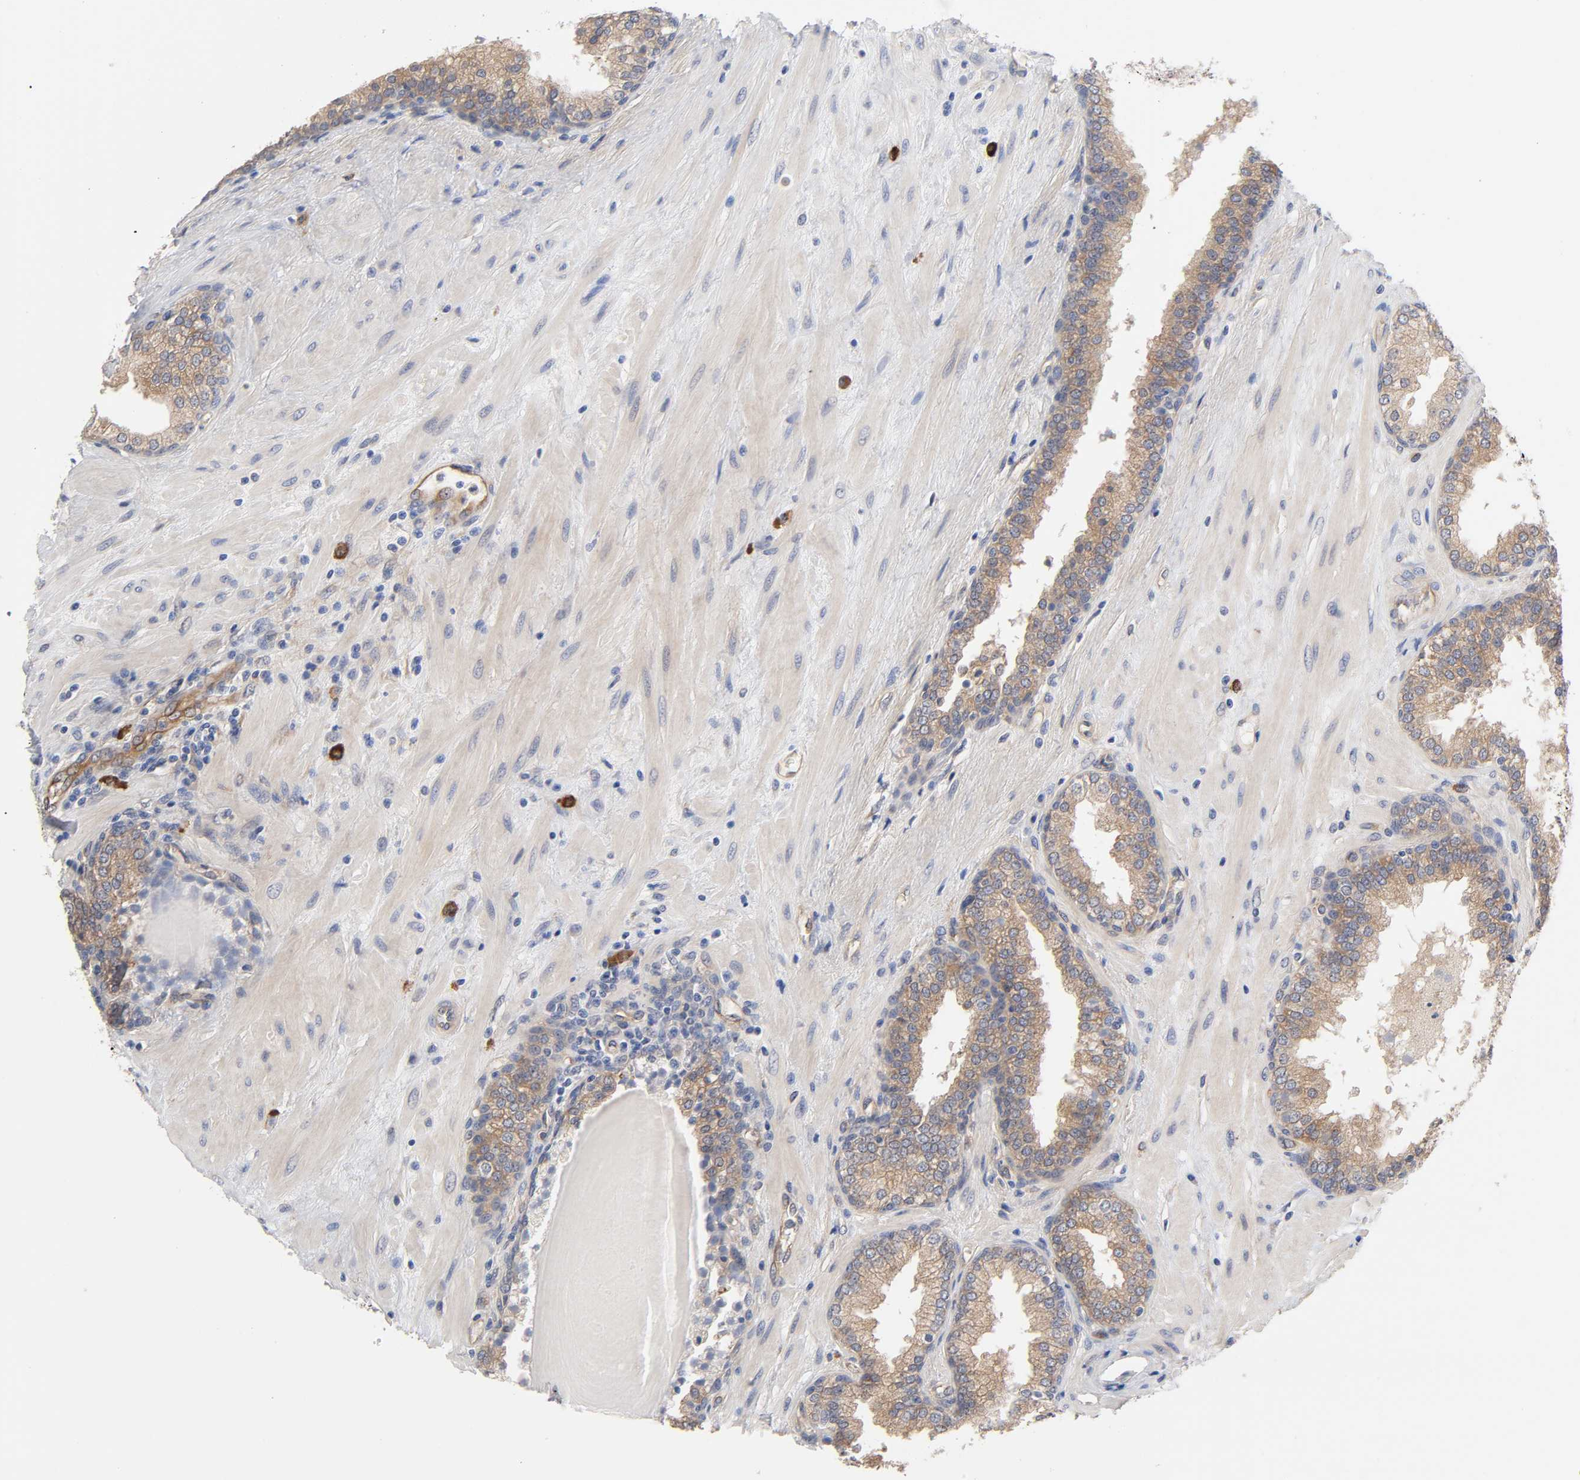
{"staining": {"intensity": "moderate", "quantity": ">75%", "location": "cytoplasmic/membranous"}, "tissue": "prostate", "cell_type": "Glandular cells", "image_type": "normal", "snomed": [{"axis": "morphology", "description": "Normal tissue, NOS"}, {"axis": "topography", "description": "Prostate"}], "caption": "Glandular cells demonstrate medium levels of moderate cytoplasmic/membranous positivity in approximately >75% of cells in normal human prostate.", "gene": "RAB13", "patient": {"sex": "male", "age": 51}}